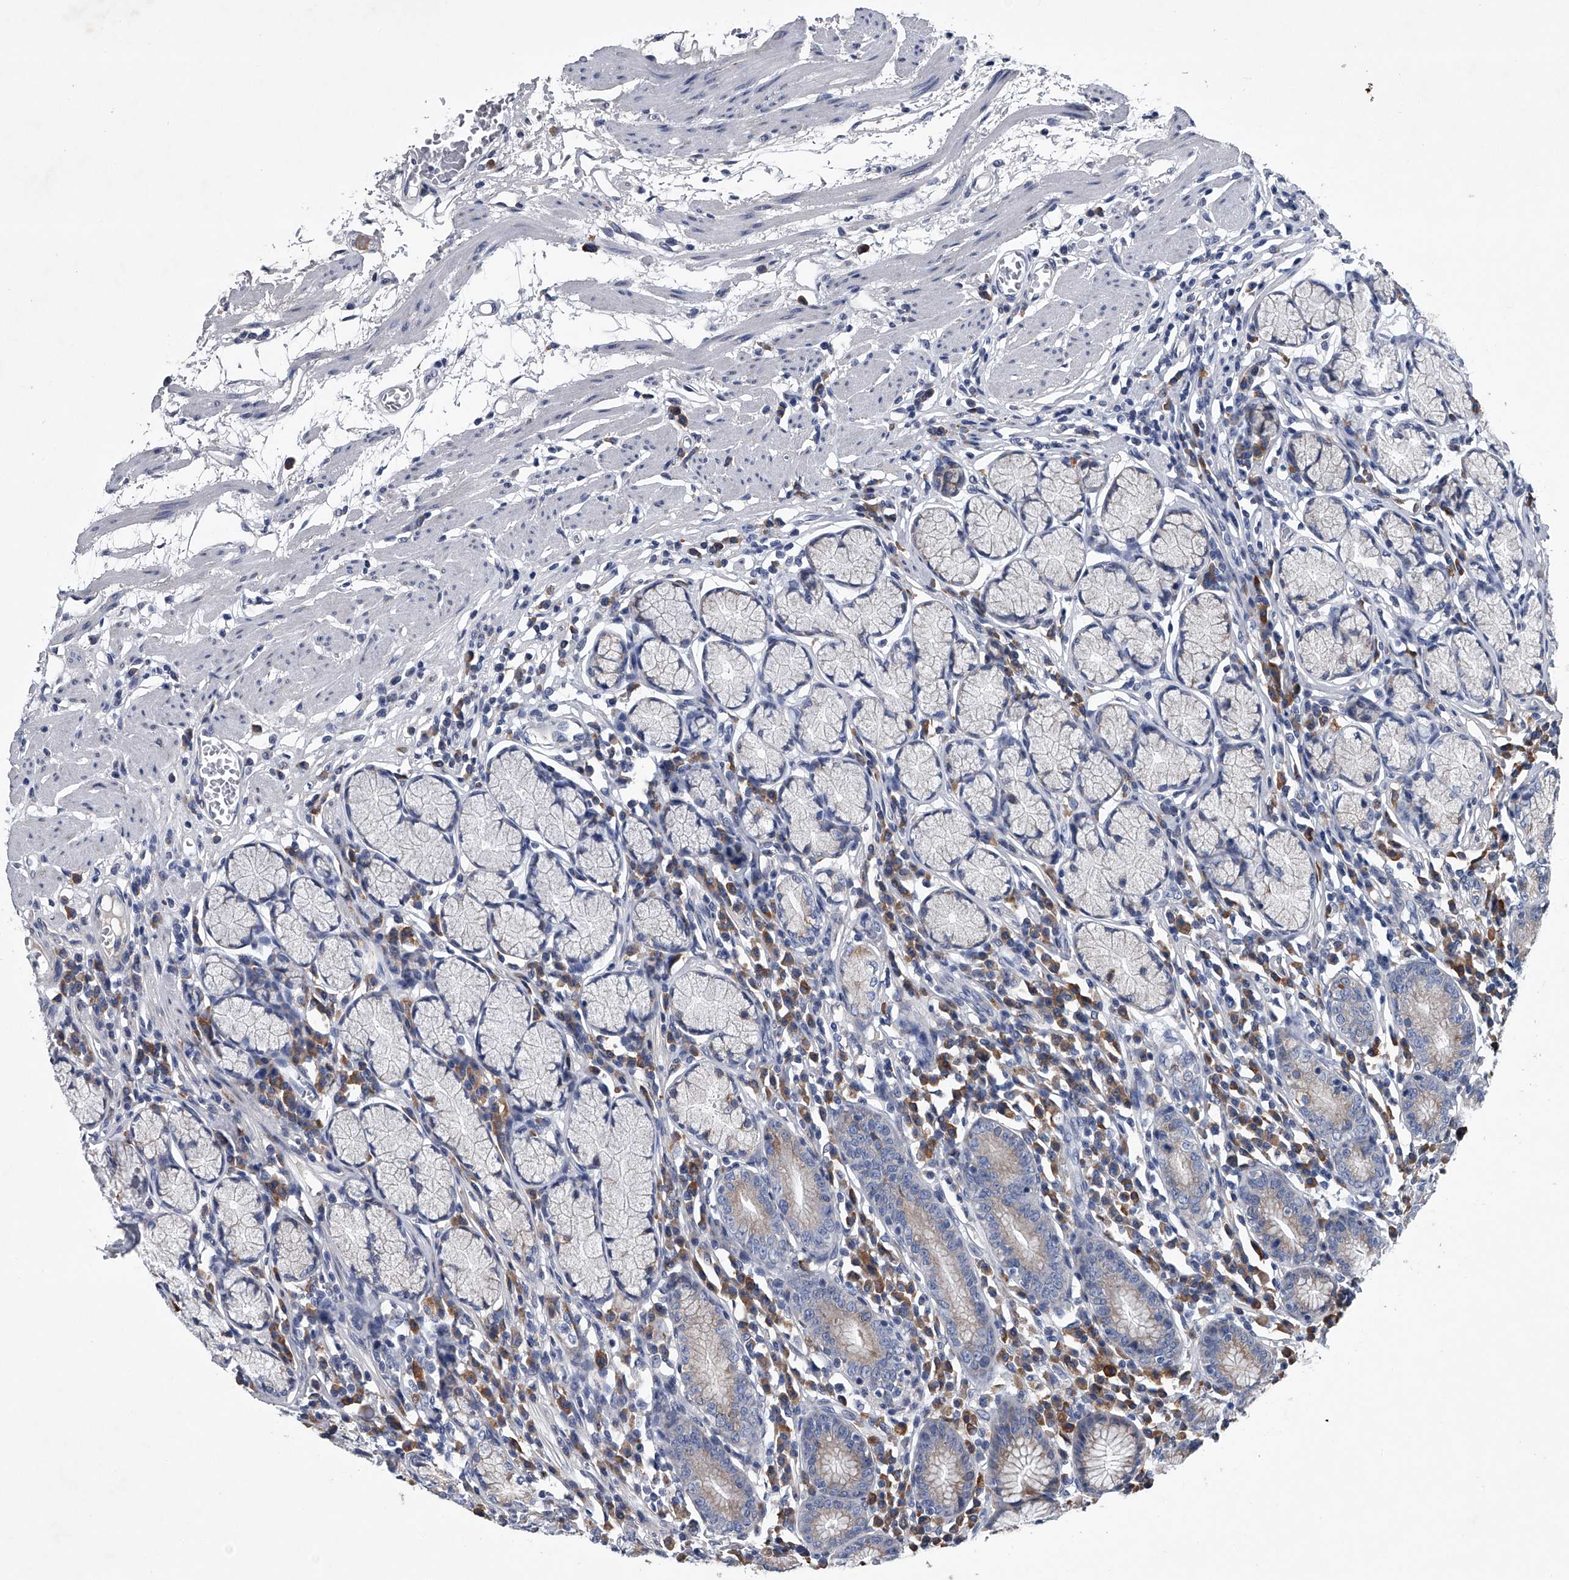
{"staining": {"intensity": "weak", "quantity": "25%-75%", "location": "cytoplasmic/membranous"}, "tissue": "stomach", "cell_type": "Glandular cells", "image_type": "normal", "snomed": [{"axis": "morphology", "description": "Normal tissue, NOS"}, {"axis": "topography", "description": "Stomach"}], "caption": "The image displays immunohistochemical staining of unremarkable stomach. There is weak cytoplasmic/membranous expression is present in approximately 25%-75% of glandular cells.", "gene": "ABCG1", "patient": {"sex": "male", "age": 55}}